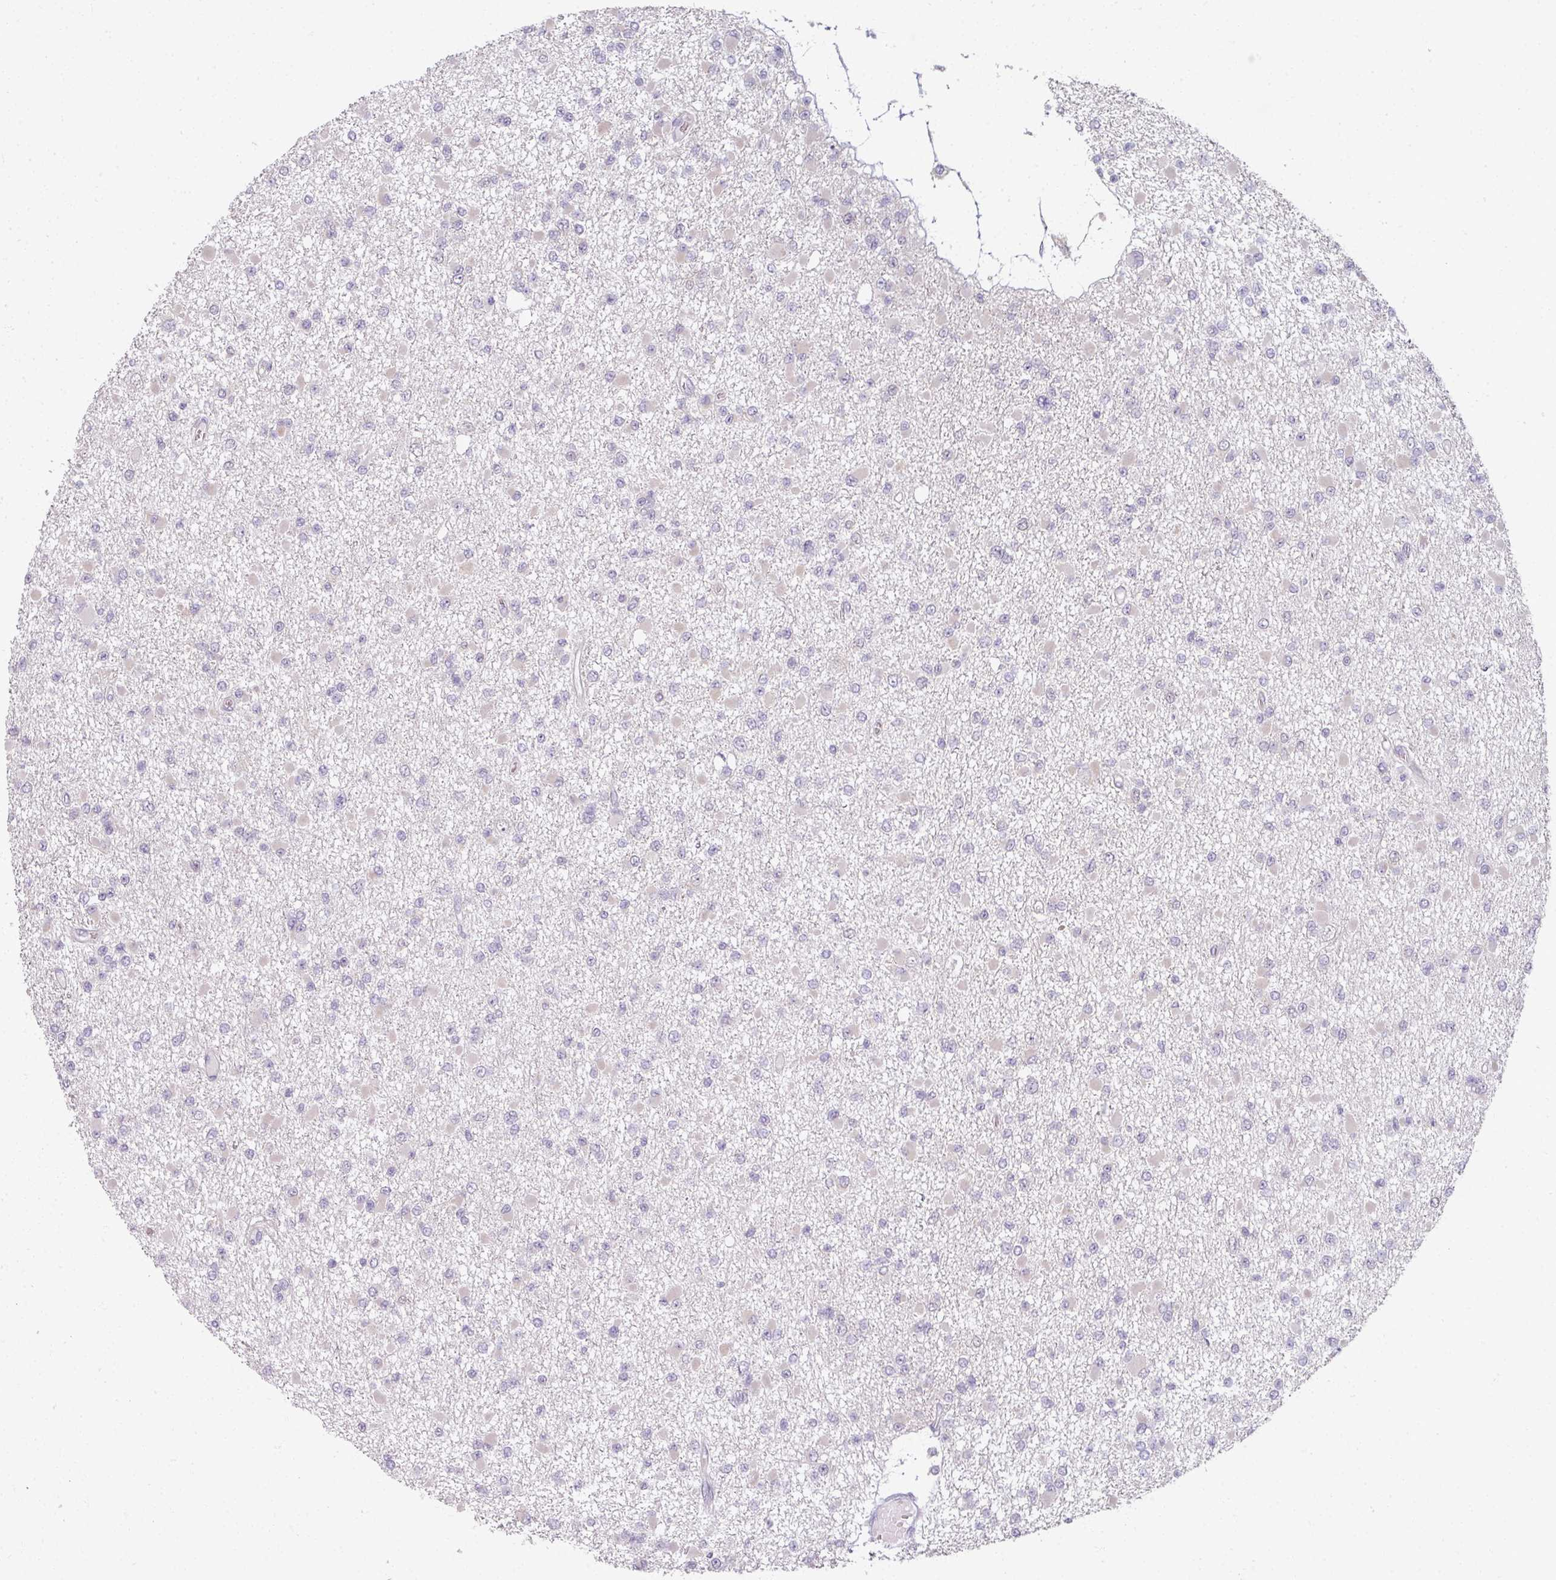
{"staining": {"intensity": "negative", "quantity": "none", "location": "none"}, "tissue": "glioma", "cell_type": "Tumor cells", "image_type": "cancer", "snomed": [{"axis": "morphology", "description": "Glioma, malignant, Low grade"}, {"axis": "topography", "description": "Brain"}], "caption": "Histopathology image shows no significant protein staining in tumor cells of malignant glioma (low-grade).", "gene": "MYMK", "patient": {"sex": "female", "age": 22}}